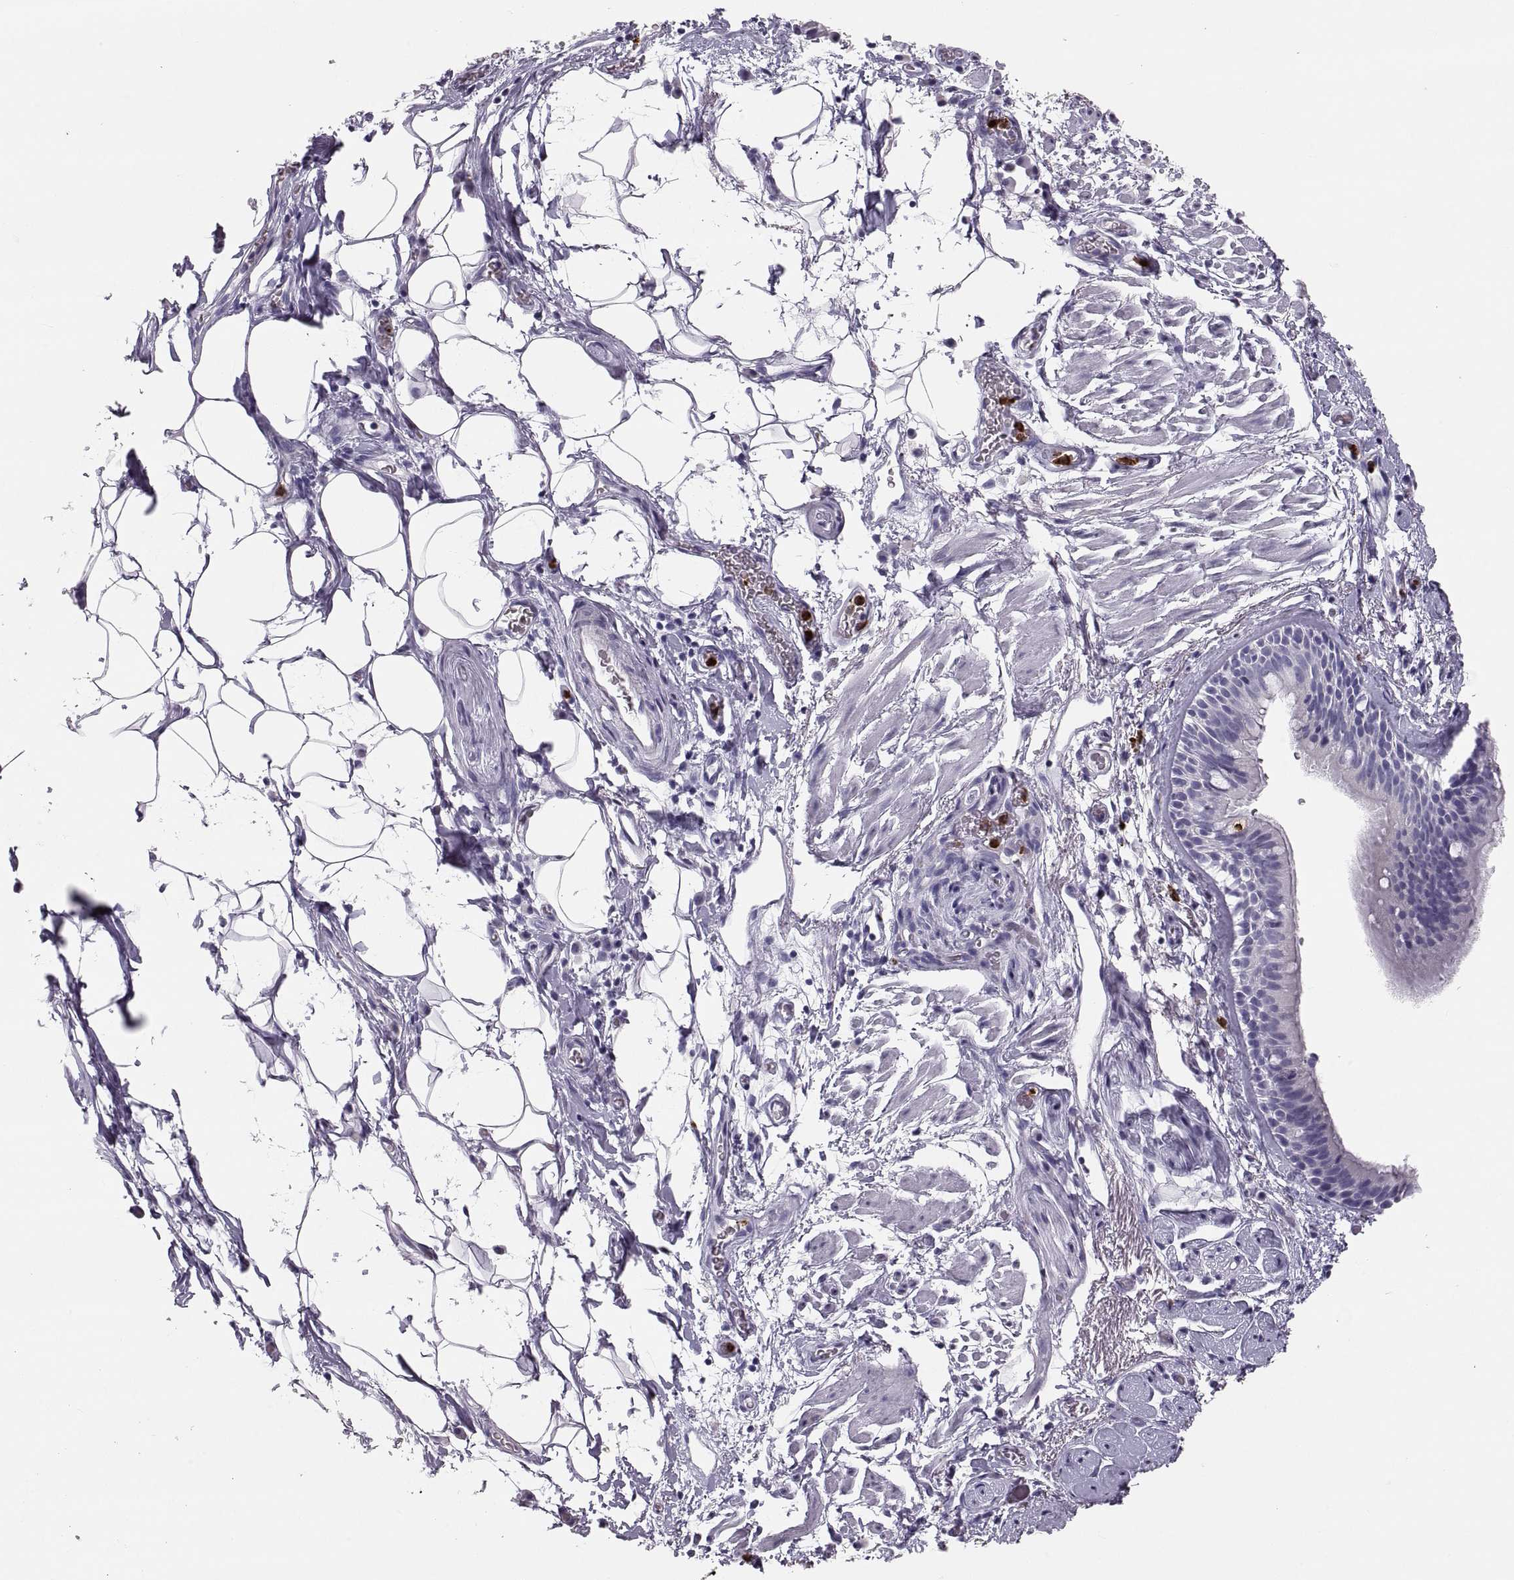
{"staining": {"intensity": "negative", "quantity": "none", "location": "none"}, "tissue": "bronchus", "cell_type": "Respiratory epithelial cells", "image_type": "normal", "snomed": [{"axis": "morphology", "description": "Normal tissue, NOS"}, {"axis": "topography", "description": "Cartilage tissue"}, {"axis": "topography", "description": "Bronchus"}], "caption": "High power microscopy micrograph of an immunohistochemistry micrograph of benign bronchus, revealing no significant positivity in respiratory epithelial cells.", "gene": "MILR1", "patient": {"sex": "male", "age": 58}}